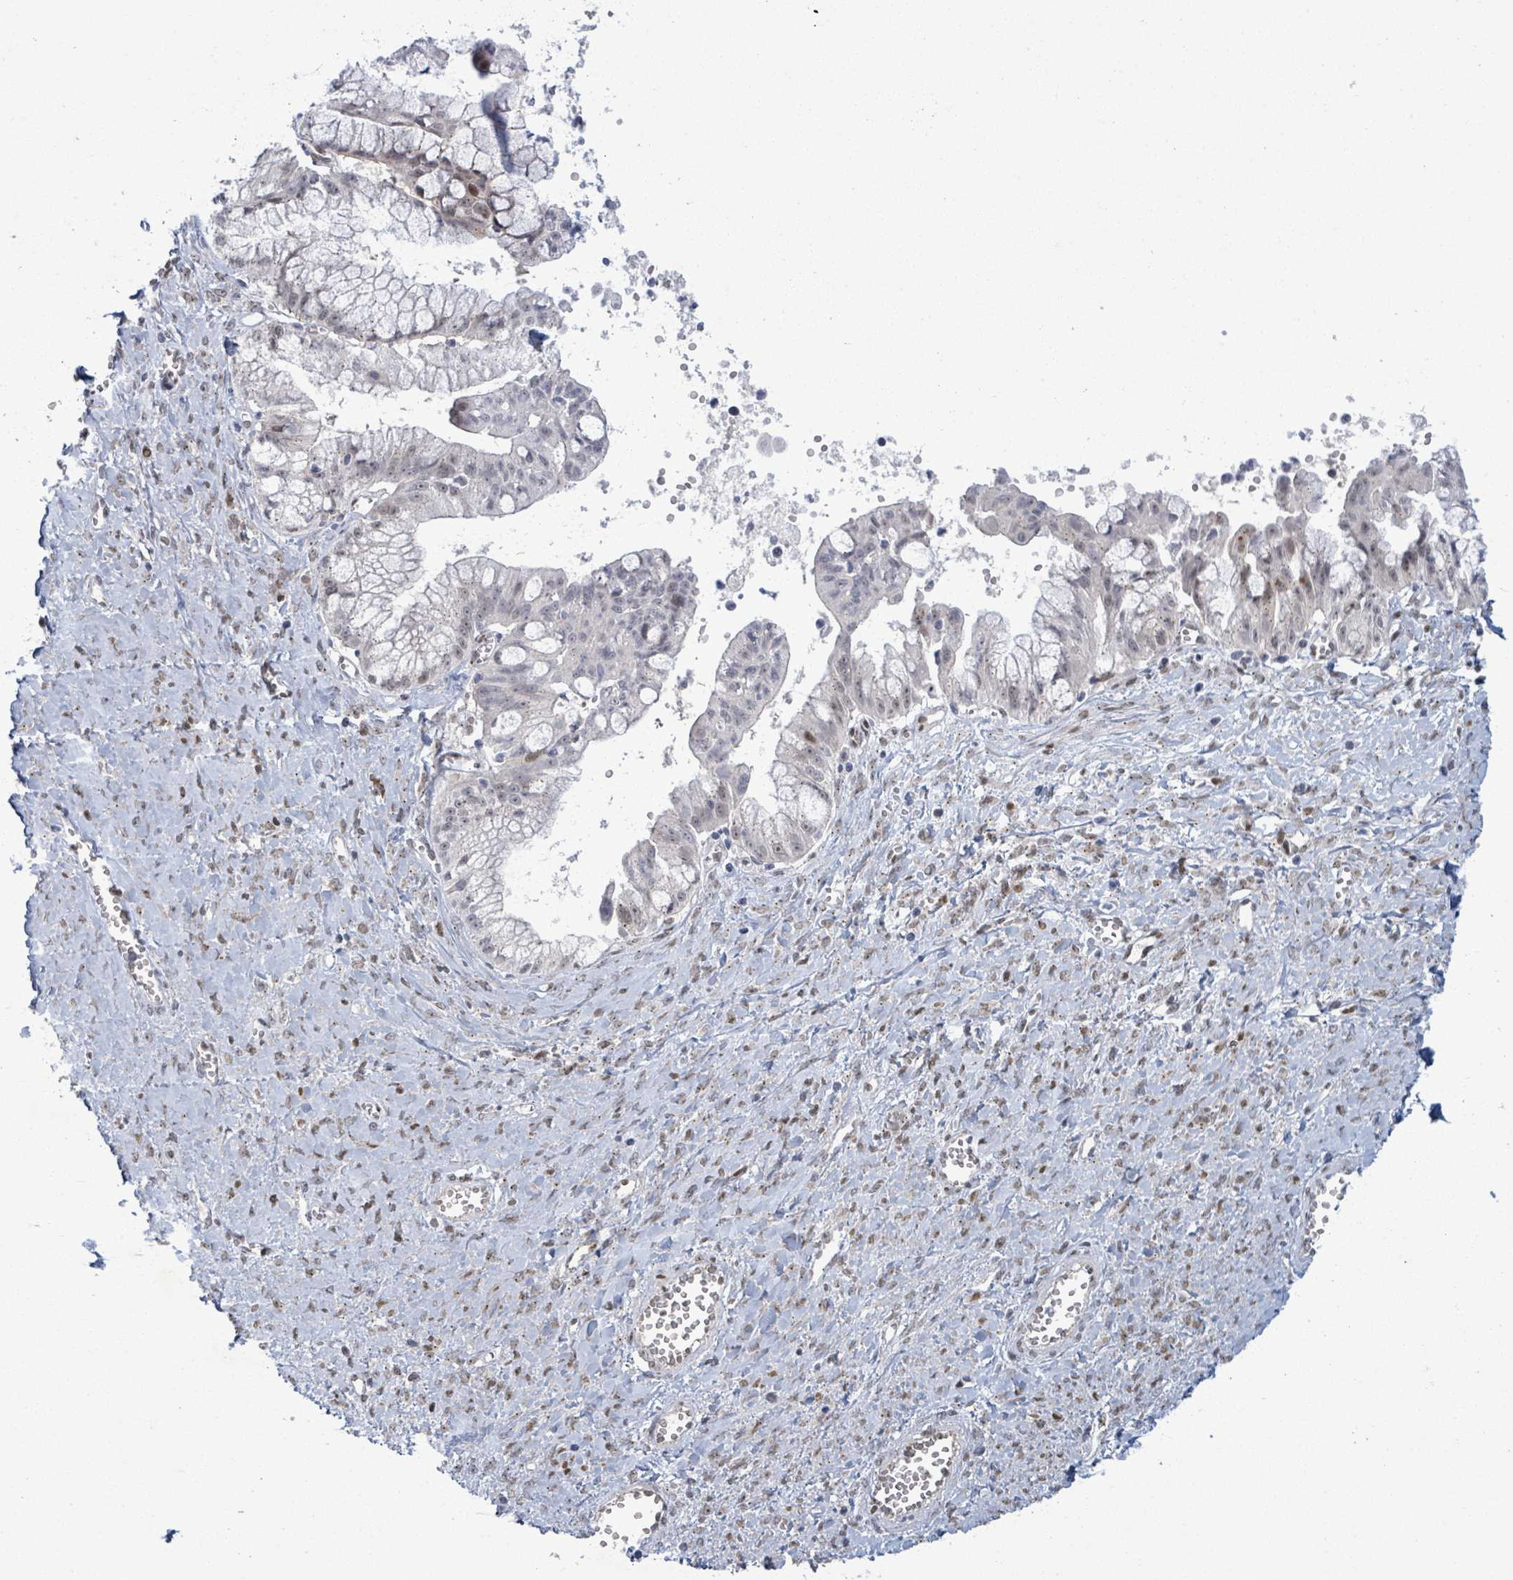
{"staining": {"intensity": "negative", "quantity": "none", "location": "none"}, "tissue": "ovarian cancer", "cell_type": "Tumor cells", "image_type": "cancer", "snomed": [{"axis": "morphology", "description": "Cystadenocarcinoma, mucinous, NOS"}, {"axis": "topography", "description": "Ovary"}], "caption": "Ovarian mucinous cystadenocarcinoma stained for a protein using IHC reveals no positivity tumor cells.", "gene": "TUSC1", "patient": {"sex": "female", "age": 70}}